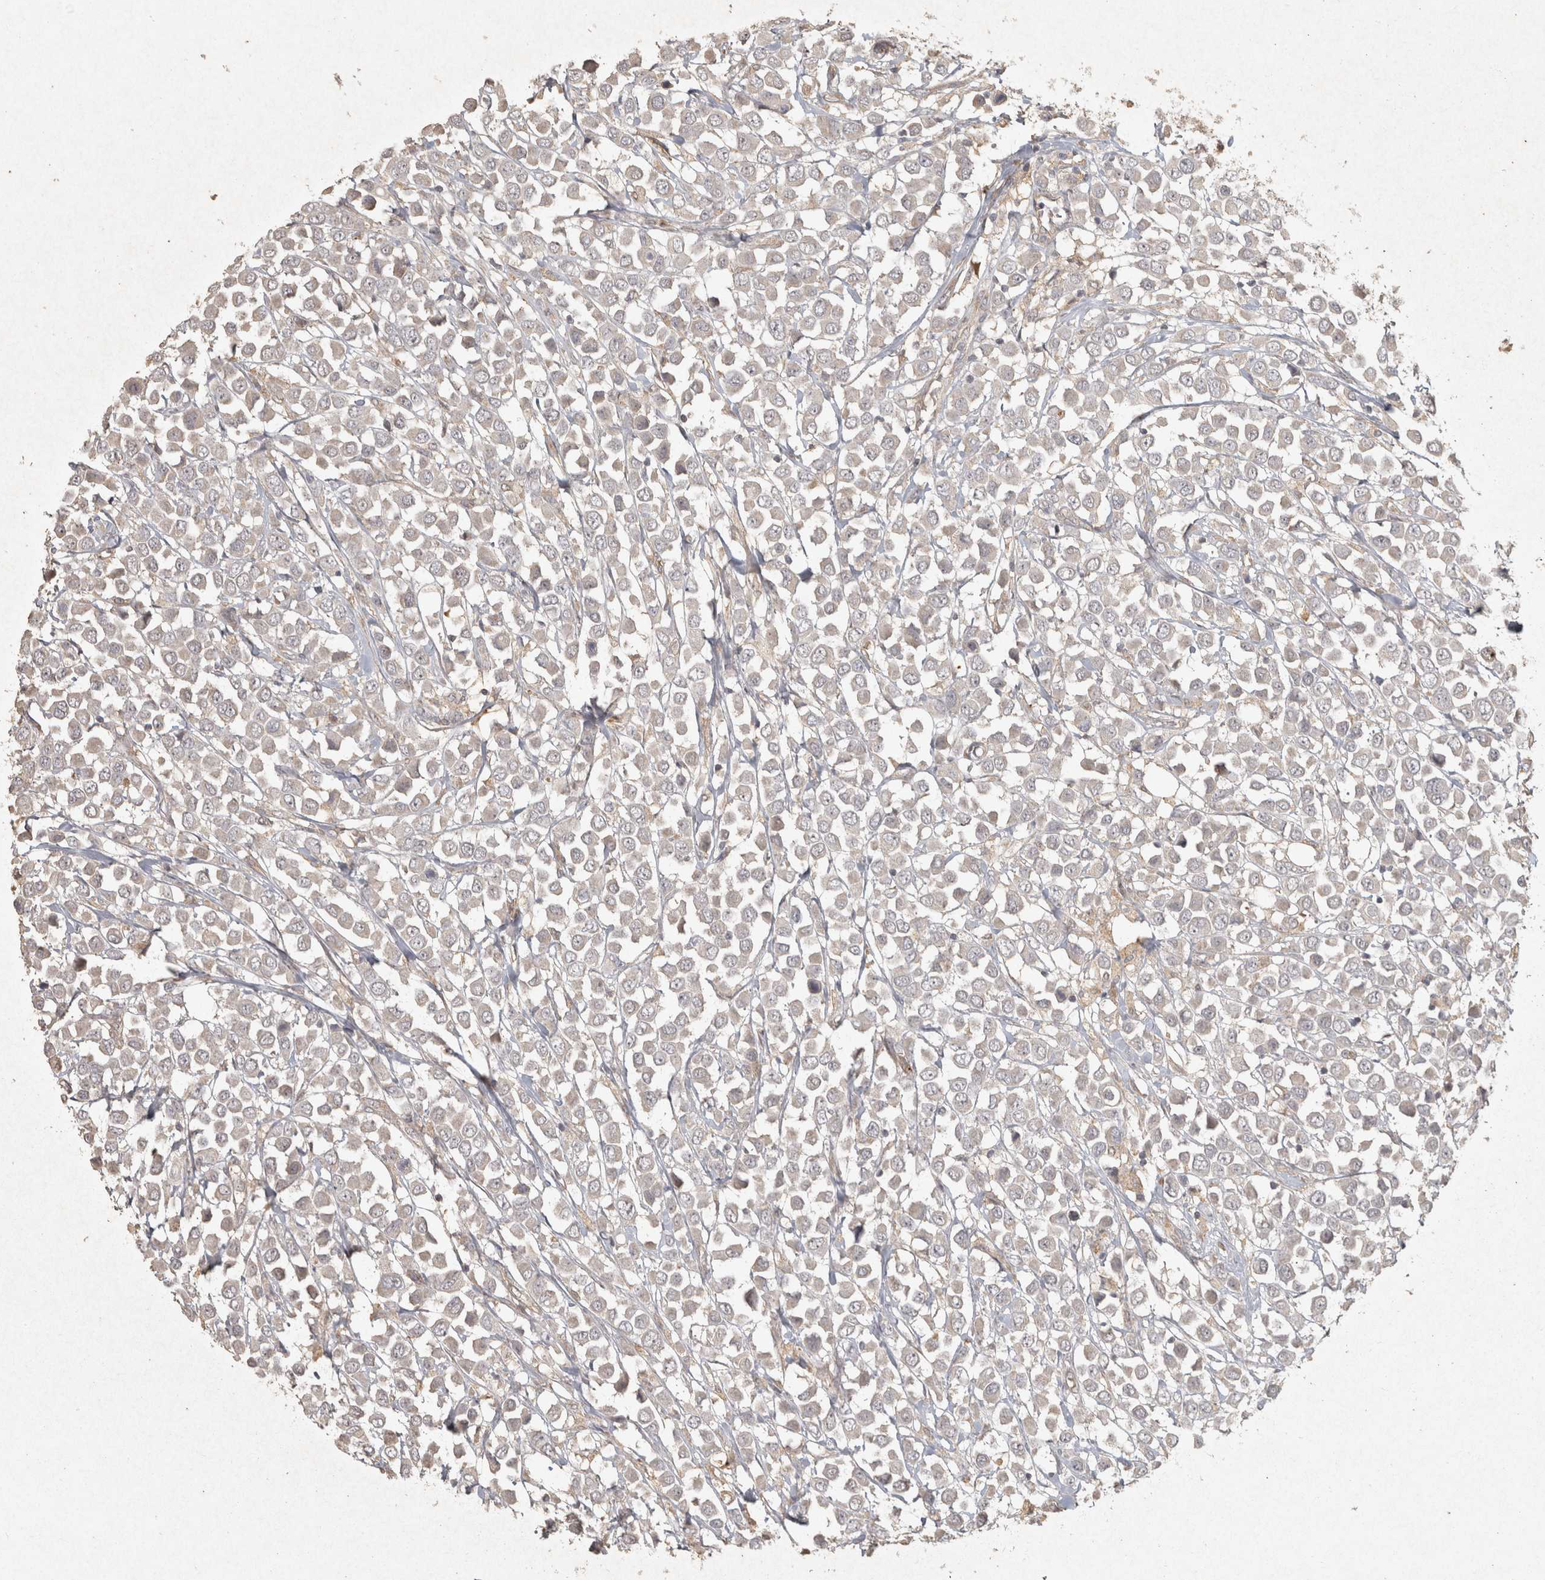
{"staining": {"intensity": "weak", "quantity": "<25%", "location": "cytoplasmic/membranous"}, "tissue": "breast cancer", "cell_type": "Tumor cells", "image_type": "cancer", "snomed": [{"axis": "morphology", "description": "Duct carcinoma"}, {"axis": "topography", "description": "Breast"}], "caption": "An IHC micrograph of breast cancer is shown. There is no staining in tumor cells of breast cancer.", "gene": "OSTN", "patient": {"sex": "female", "age": 61}}